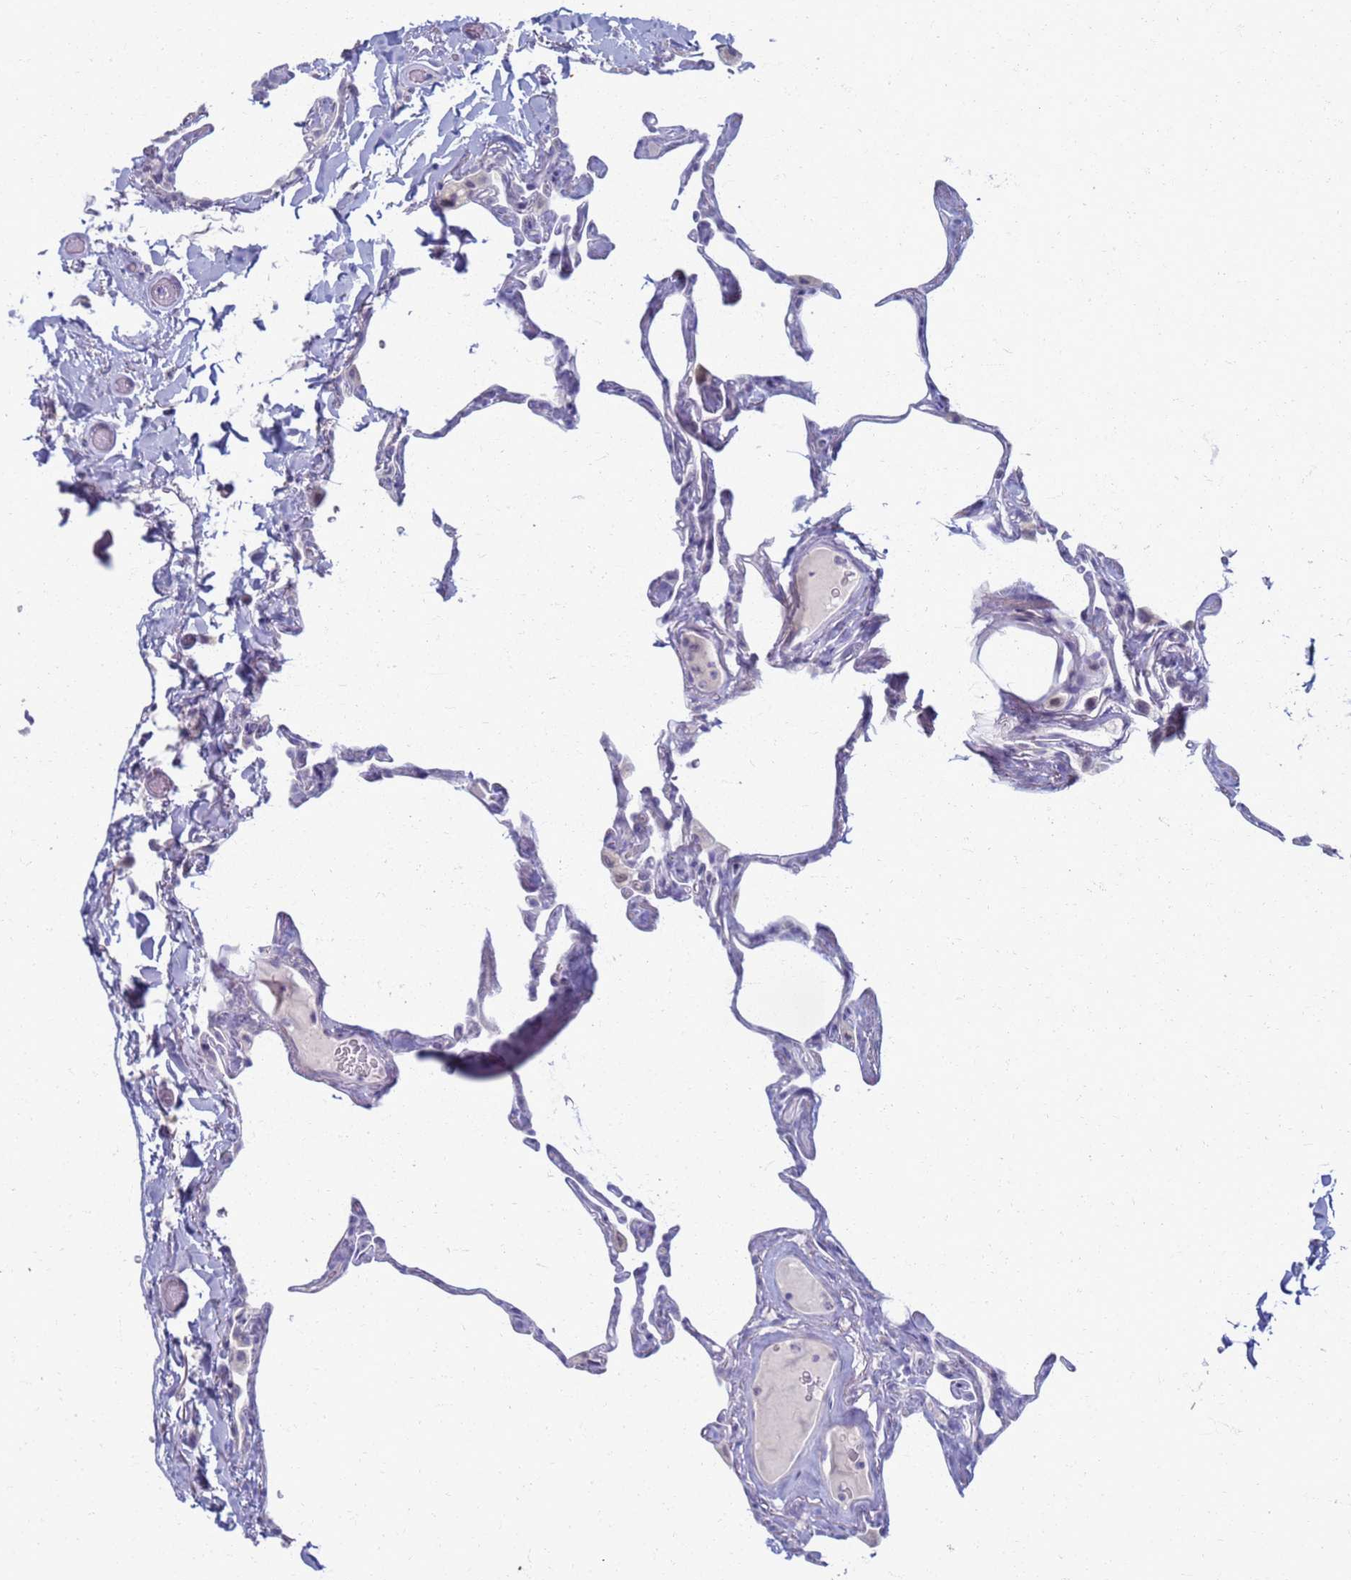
{"staining": {"intensity": "negative", "quantity": "none", "location": "none"}, "tissue": "lung", "cell_type": "Alveolar cells", "image_type": "normal", "snomed": [{"axis": "morphology", "description": "Normal tissue, NOS"}, {"axis": "topography", "description": "Lung"}], "caption": "Micrograph shows no significant protein expression in alveolar cells of benign lung. (DAB immunohistochemistry with hematoxylin counter stain).", "gene": "CLCA2", "patient": {"sex": "male", "age": 65}}